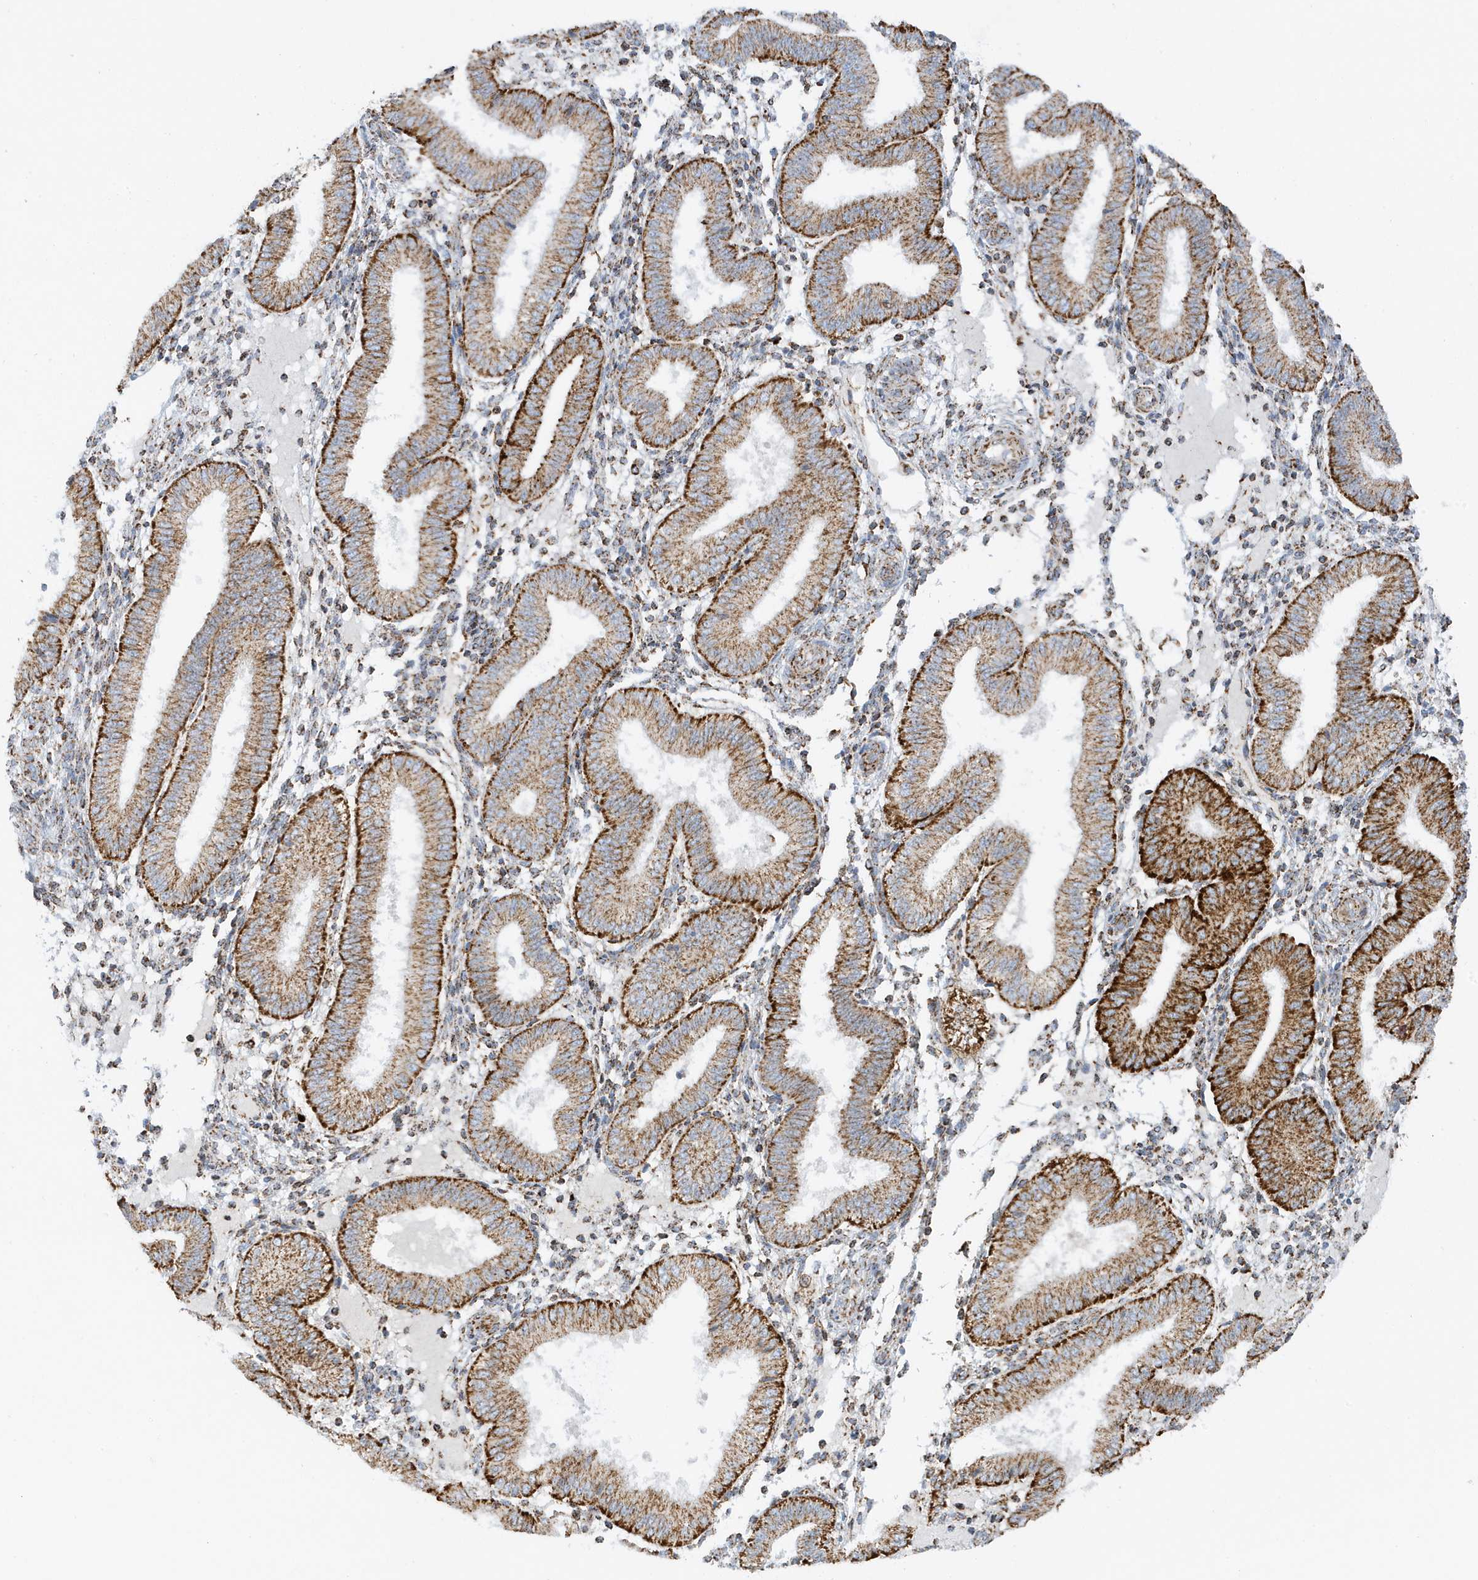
{"staining": {"intensity": "moderate", "quantity": ">75%", "location": "cytoplasmic/membranous"}, "tissue": "endometrium", "cell_type": "Cells in endometrial stroma", "image_type": "normal", "snomed": [{"axis": "morphology", "description": "Normal tissue, NOS"}, {"axis": "topography", "description": "Endometrium"}], "caption": "Brown immunohistochemical staining in benign endometrium reveals moderate cytoplasmic/membranous staining in about >75% of cells in endometrial stroma. (IHC, brightfield microscopy, high magnification).", "gene": "ATP5ME", "patient": {"sex": "female", "age": 39}}